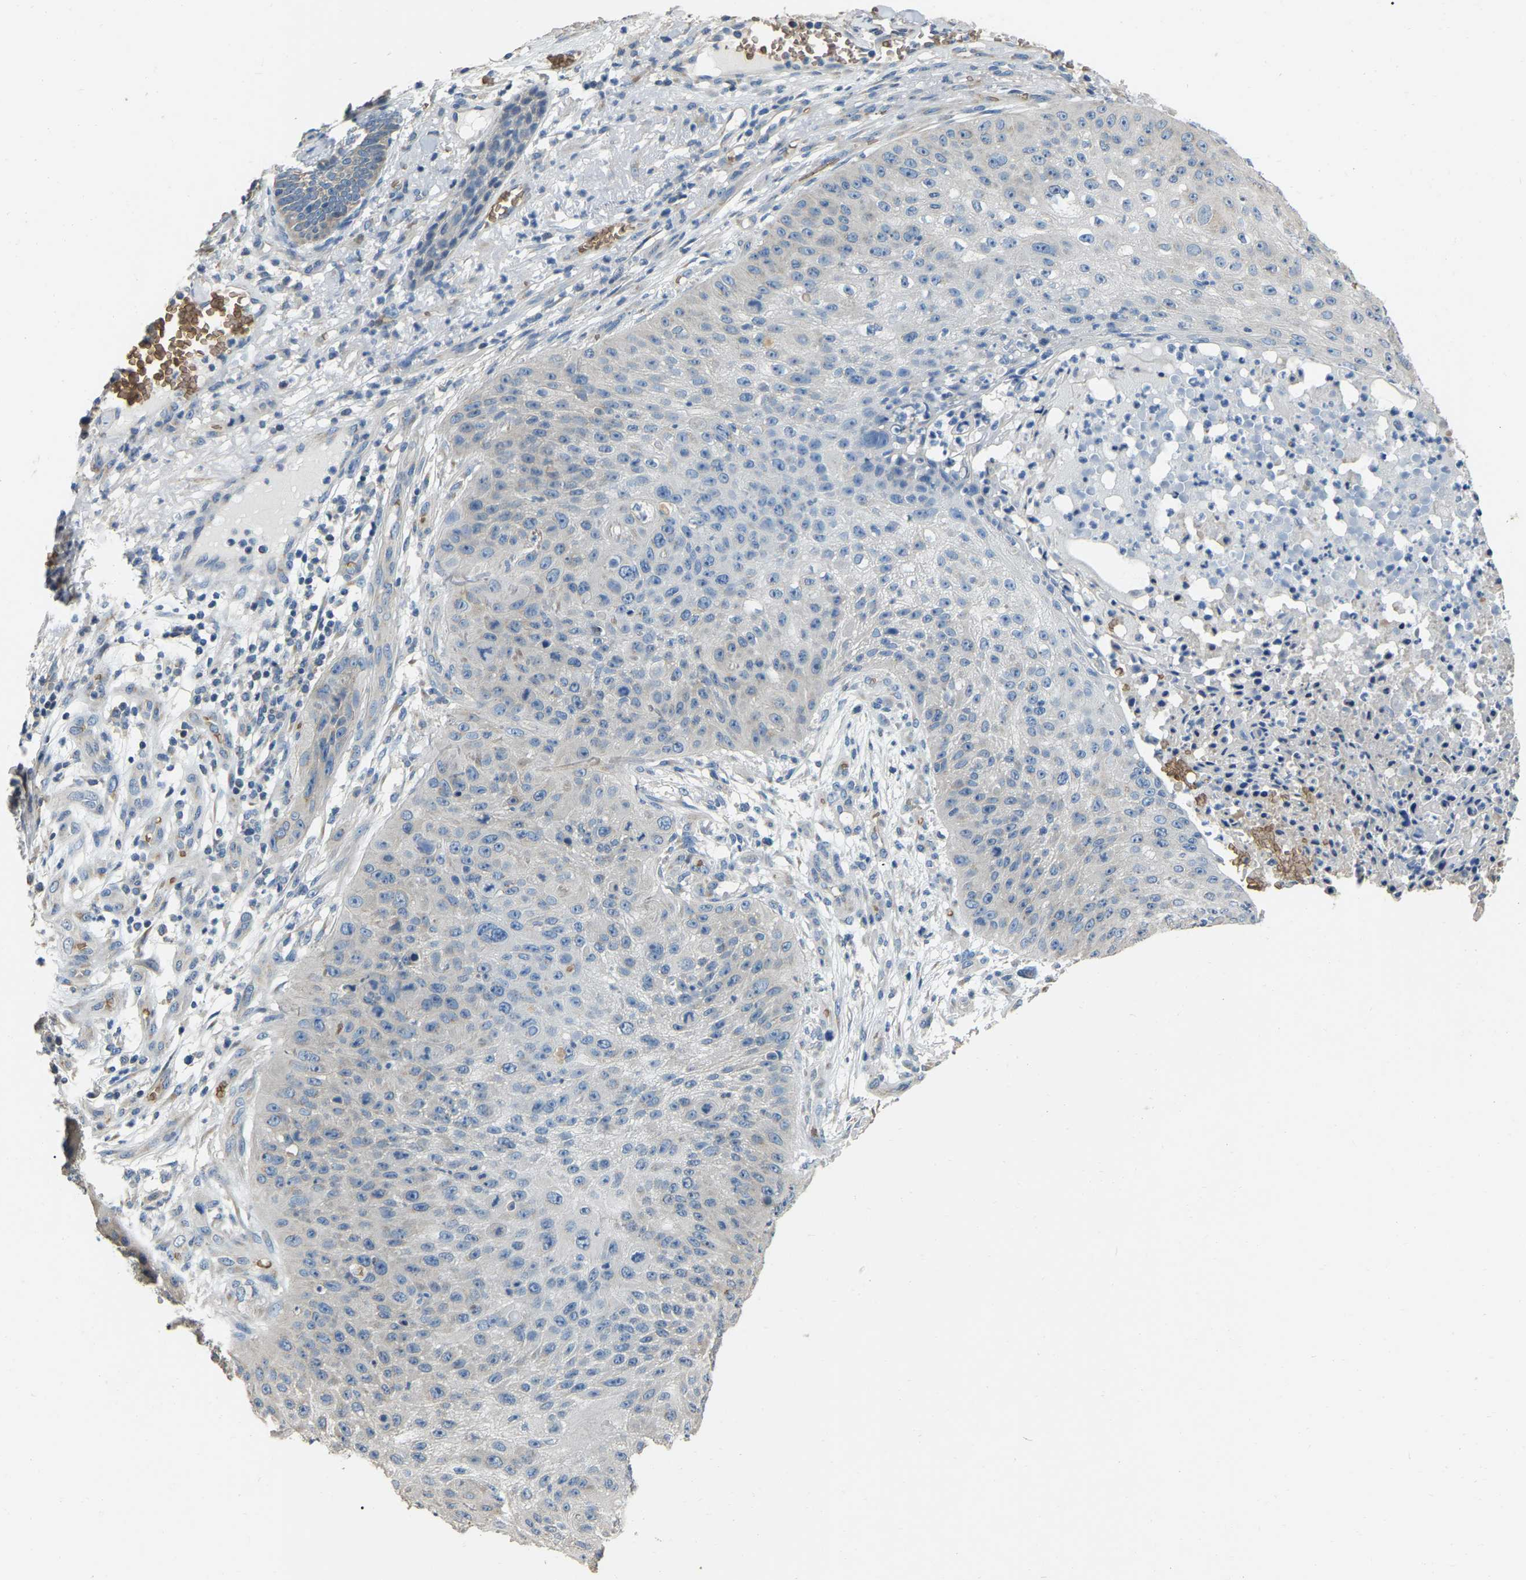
{"staining": {"intensity": "negative", "quantity": "none", "location": "none"}, "tissue": "skin cancer", "cell_type": "Tumor cells", "image_type": "cancer", "snomed": [{"axis": "morphology", "description": "Squamous cell carcinoma, NOS"}, {"axis": "topography", "description": "Skin"}], "caption": "A high-resolution micrograph shows immunohistochemistry staining of squamous cell carcinoma (skin), which reveals no significant positivity in tumor cells.", "gene": "CFAP298", "patient": {"sex": "female", "age": 80}}